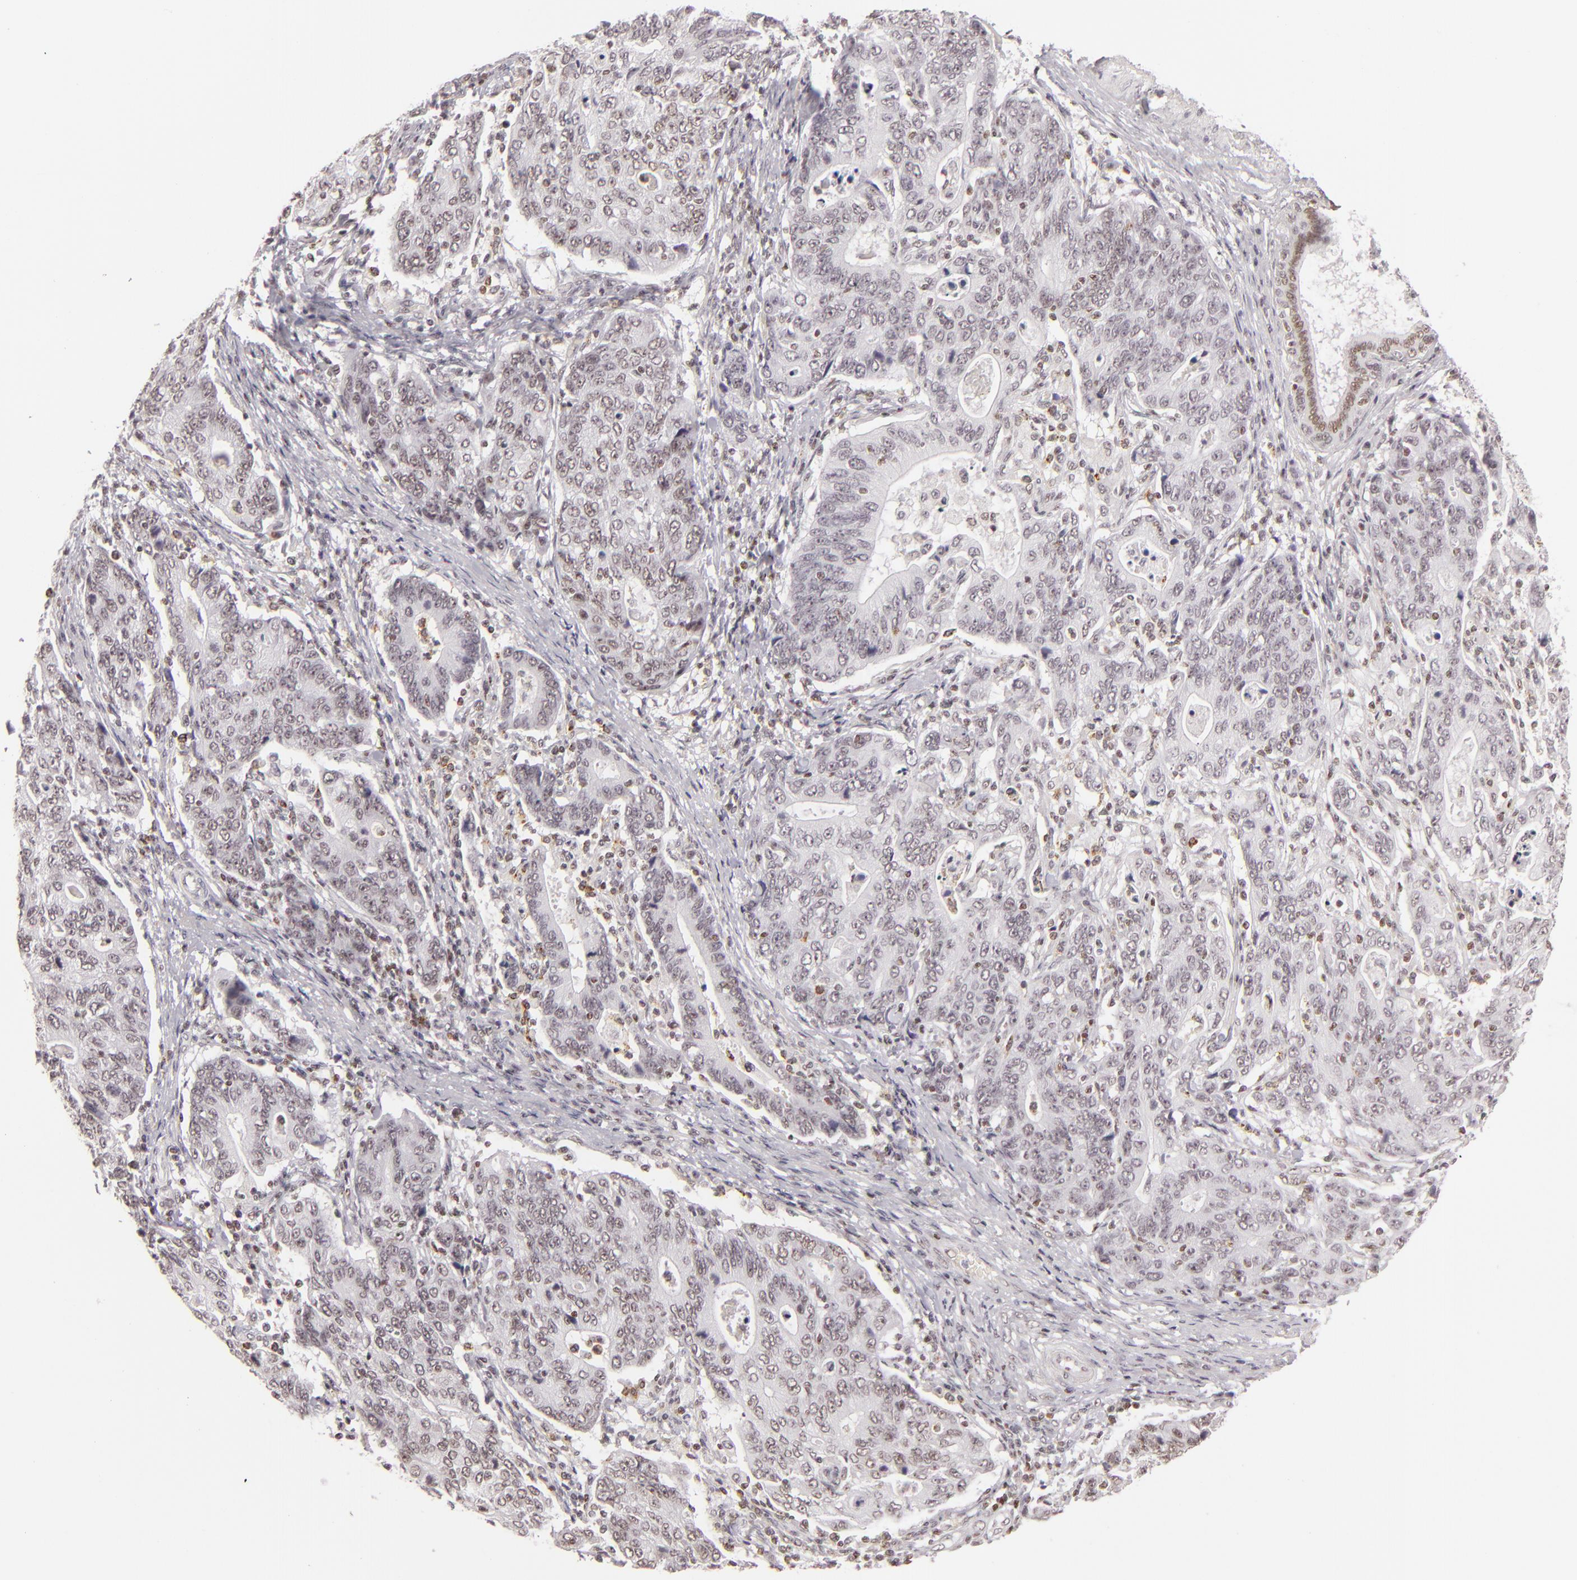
{"staining": {"intensity": "moderate", "quantity": ">75%", "location": "nuclear"}, "tissue": "stomach cancer", "cell_type": "Tumor cells", "image_type": "cancer", "snomed": [{"axis": "morphology", "description": "Adenocarcinoma, NOS"}, {"axis": "topography", "description": "Esophagus"}, {"axis": "topography", "description": "Stomach"}], "caption": "Tumor cells exhibit medium levels of moderate nuclear staining in about >75% of cells in human stomach adenocarcinoma.", "gene": "DAXX", "patient": {"sex": "male", "age": 74}}